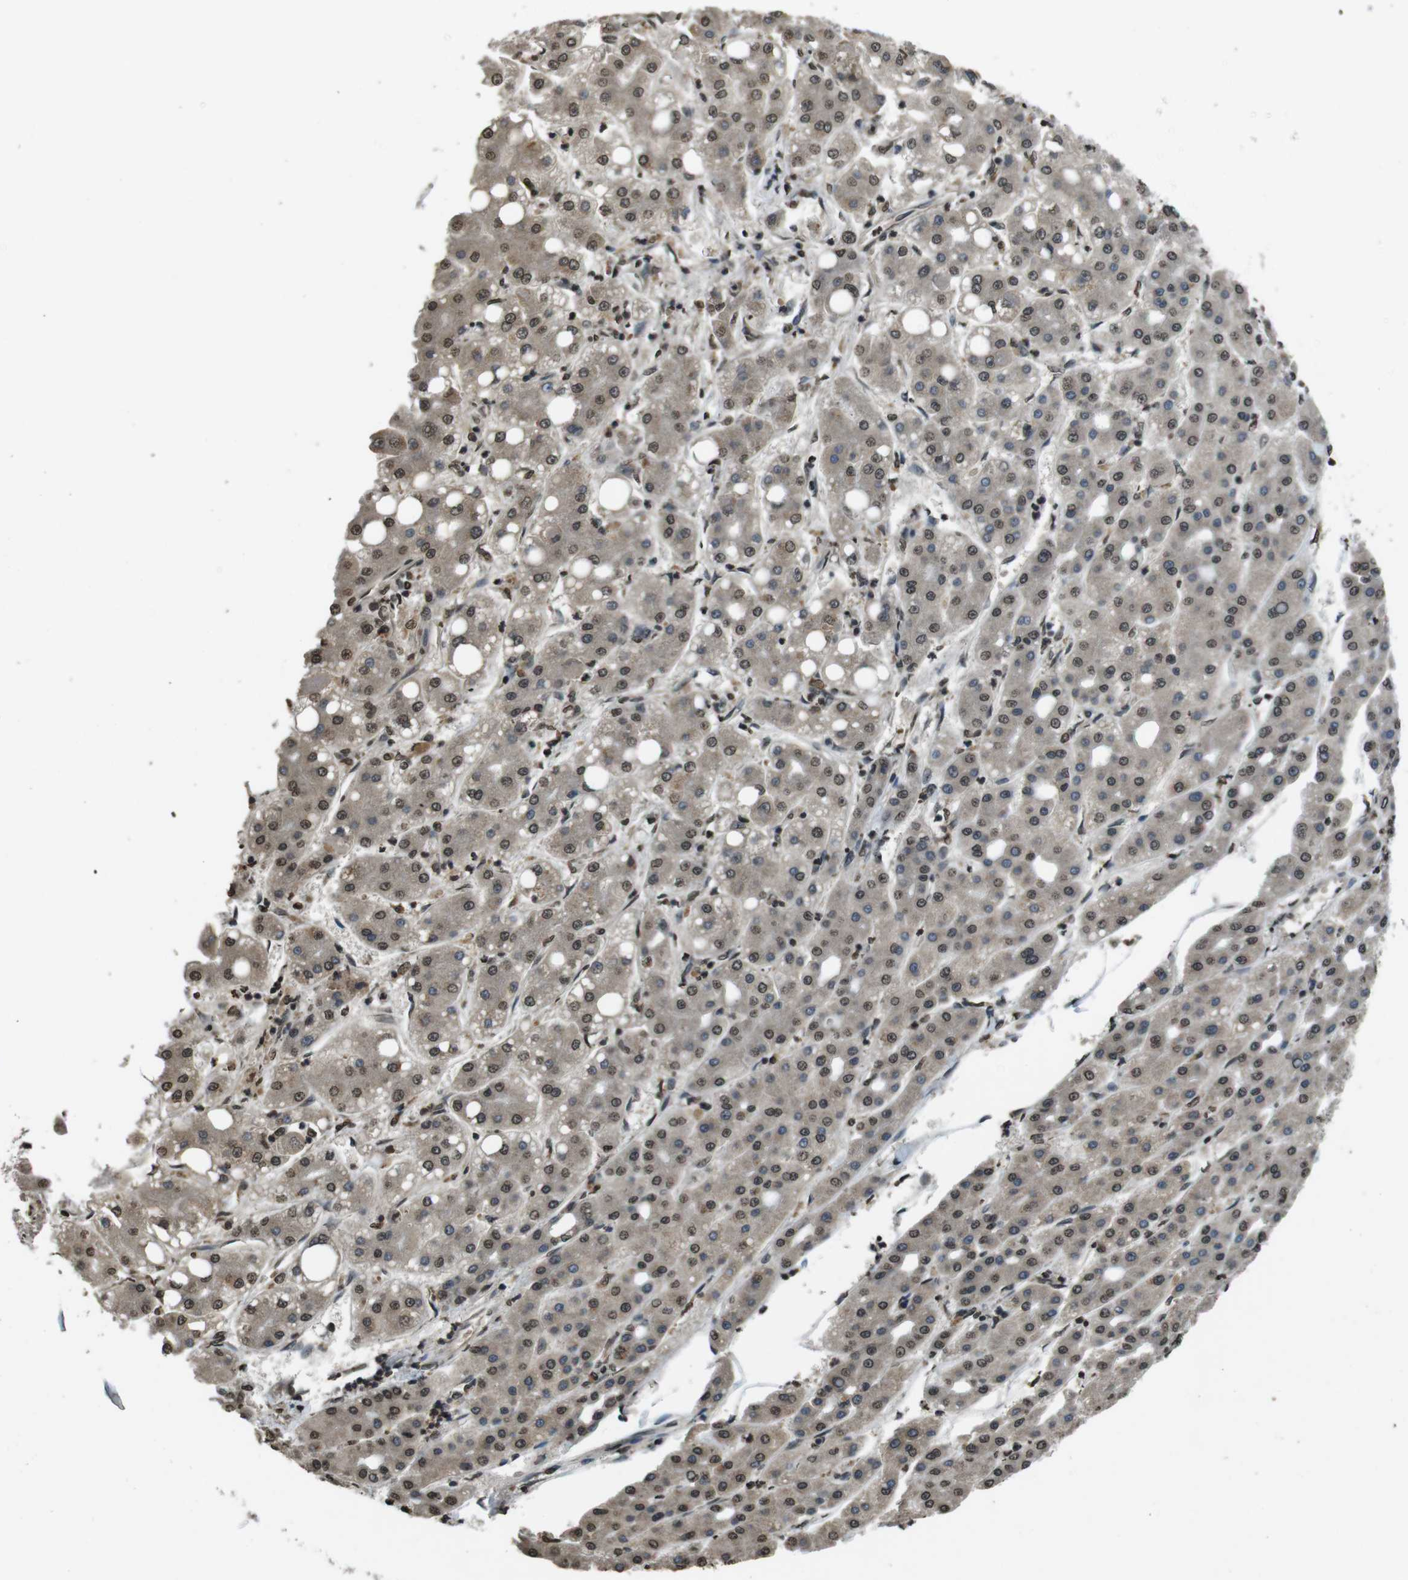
{"staining": {"intensity": "moderate", "quantity": ">75%", "location": "nuclear"}, "tissue": "liver cancer", "cell_type": "Tumor cells", "image_type": "cancer", "snomed": [{"axis": "morphology", "description": "Carcinoma, Hepatocellular, NOS"}, {"axis": "topography", "description": "Liver"}], "caption": "Approximately >75% of tumor cells in hepatocellular carcinoma (liver) demonstrate moderate nuclear protein expression as visualized by brown immunohistochemical staining.", "gene": "MAF", "patient": {"sex": "male", "age": 65}}